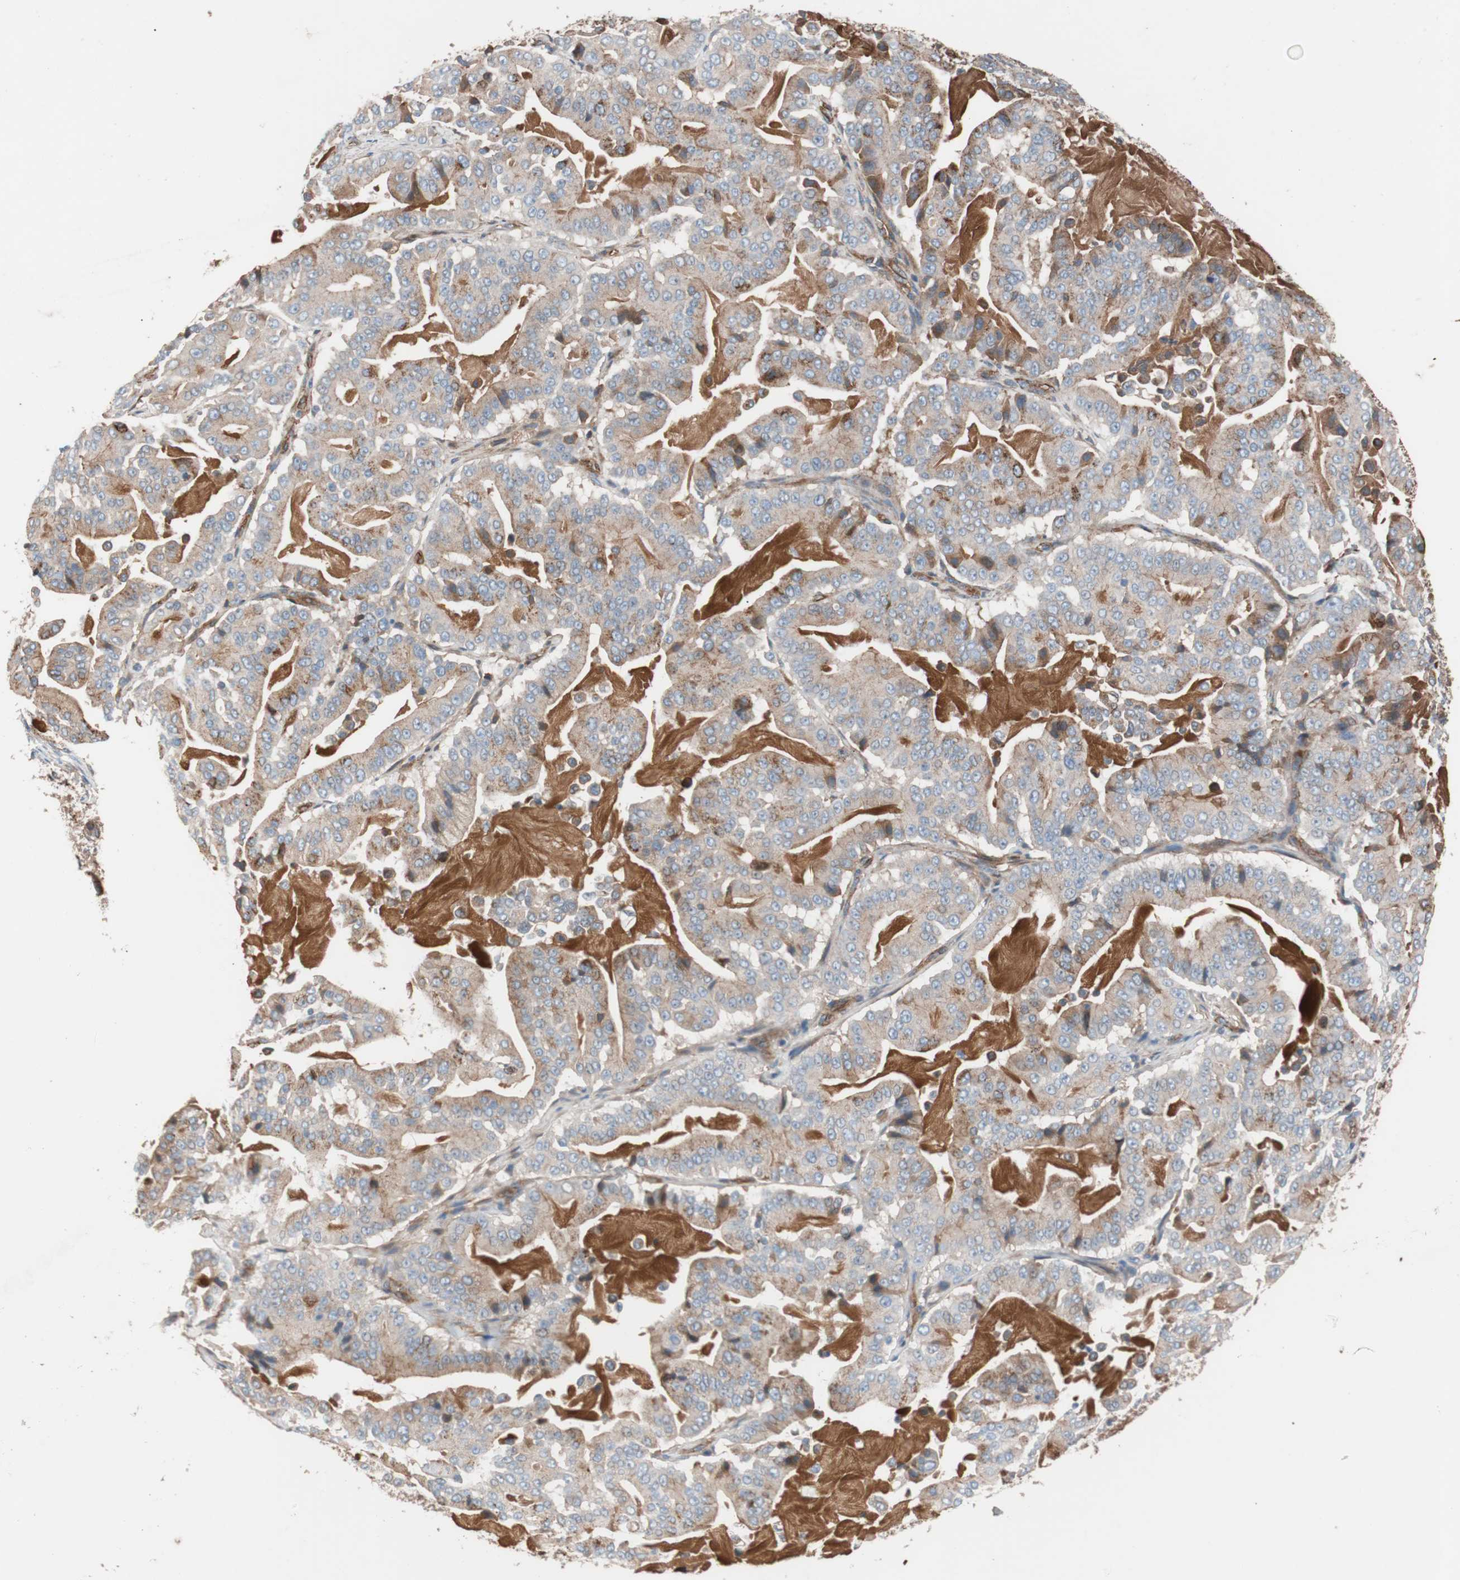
{"staining": {"intensity": "moderate", "quantity": "25%-75%", "location": "cytoplasmic/membranous"}, "tissue": "pancreatic cancer", "cell_type": "Tumor cells", "image_type": "cancer", "snomed": [{"axis": "morphology", "description": "Adenocarcinoma, NOS"}, {"axis": "topography", "description": "Pancreas"}], "caption": "Moderate cytoplasmic/membranous protein expression is appreciated in about 25%-75% of tumor cells in pancreatic cancer (adenocarcinoma). Immunohistochemistry stains the protein of interest in brown and the nuclei are stained blue.", "gene": "SPINT1", "patient": {"sex": "male", "age": 63}}